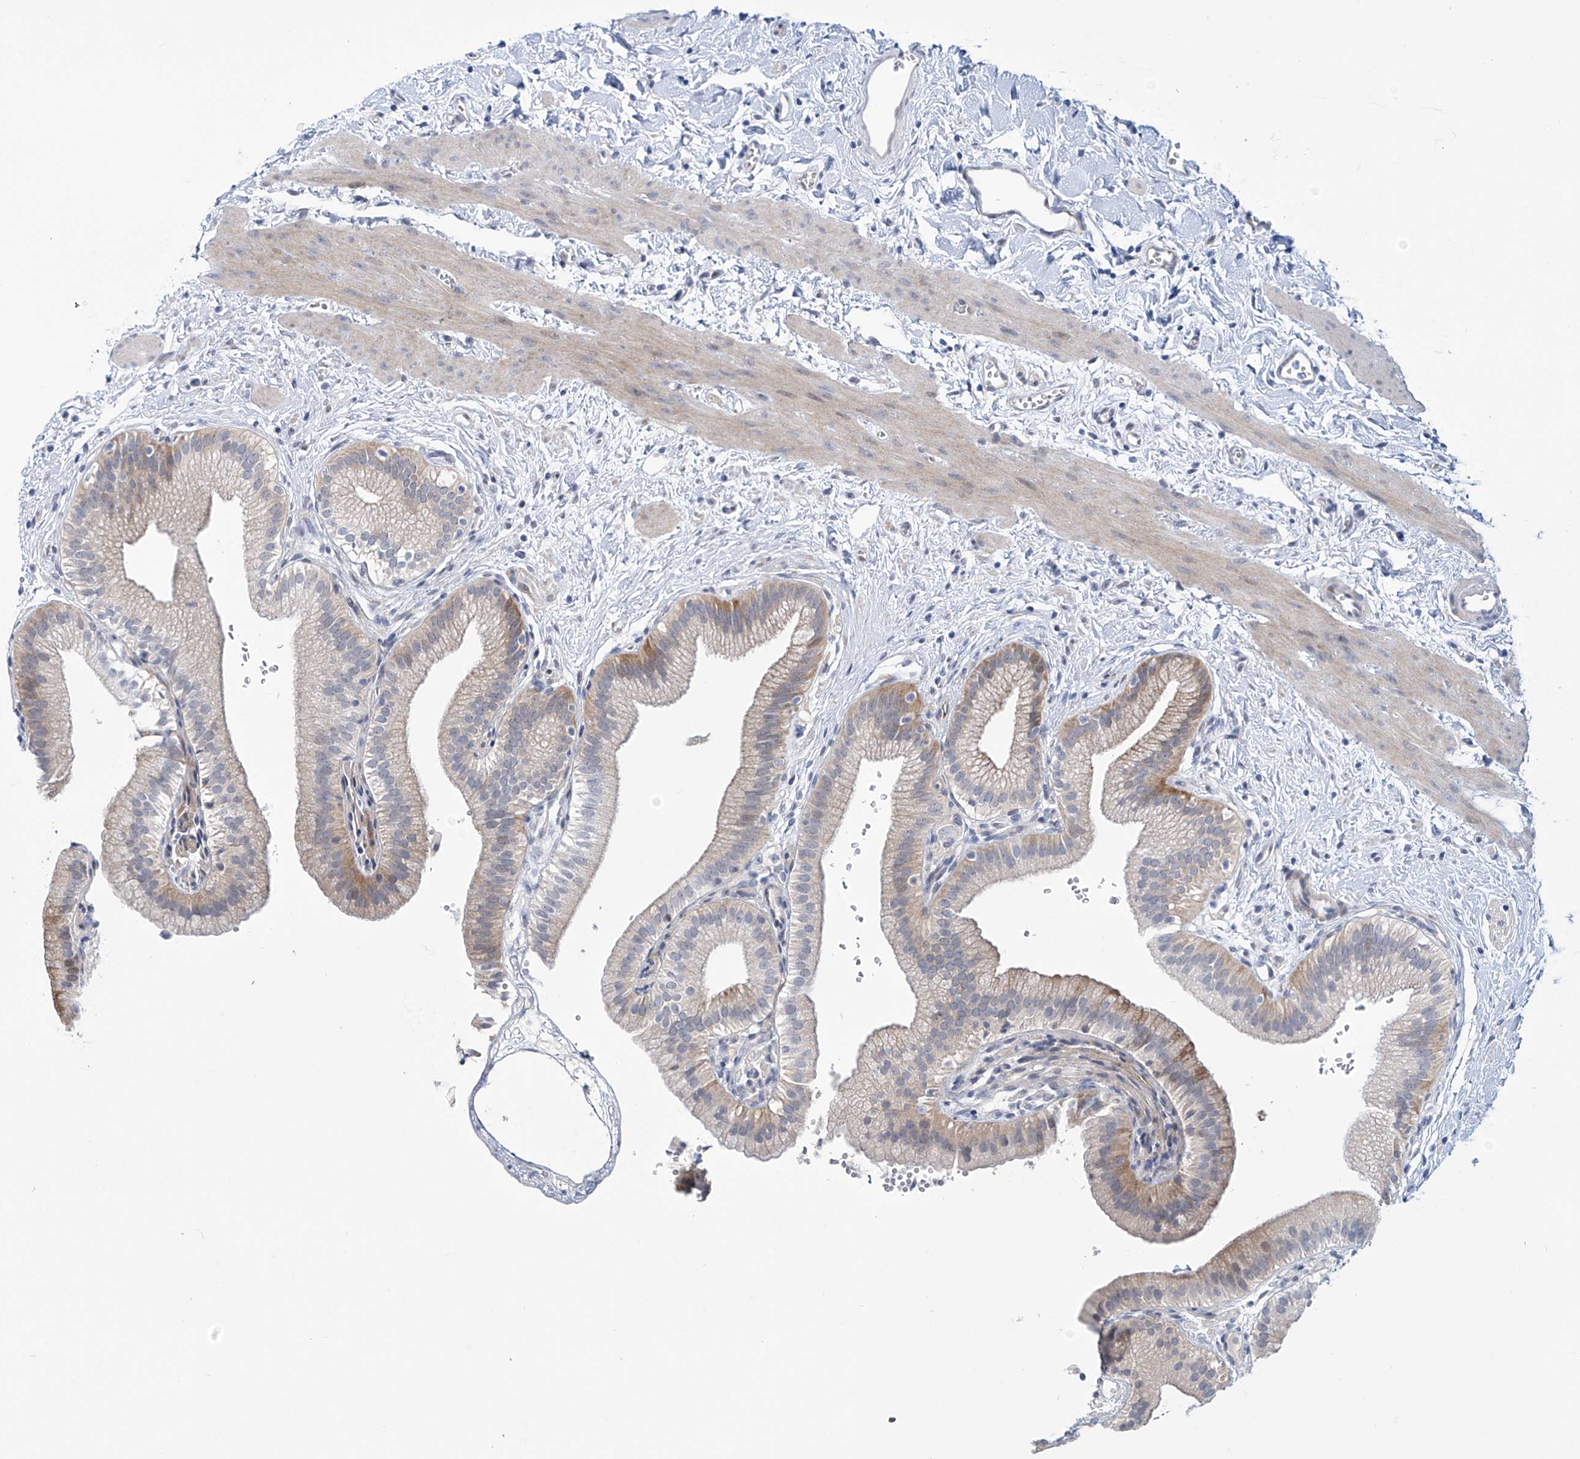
{"staining": {"intensity": "moderate", "quantity": "<25%", "location": "cytoplasmic/membranous"}, "tissue": "gallbladder", "cell_type": "Glandular cells", "image_type": "normal", "snomed": [{"axis": "morphology", "description": "Normal tissue, NOS"}, {"axis": "topography", "description": "Gallbladder"}], "caption": "The micrograph displays staining of unremarkable gallbladder, revealing moderate cytoplasmic/membranous protein expression (brown color) within glandular cells. The staining was performed using DAB to visualize the protein expression in brown, while the nuclei were stained in blue with hematoxylin (Magnification: 20x).", "gene": "TRIM60", "patient": {"sex": "male", "age": 55}}